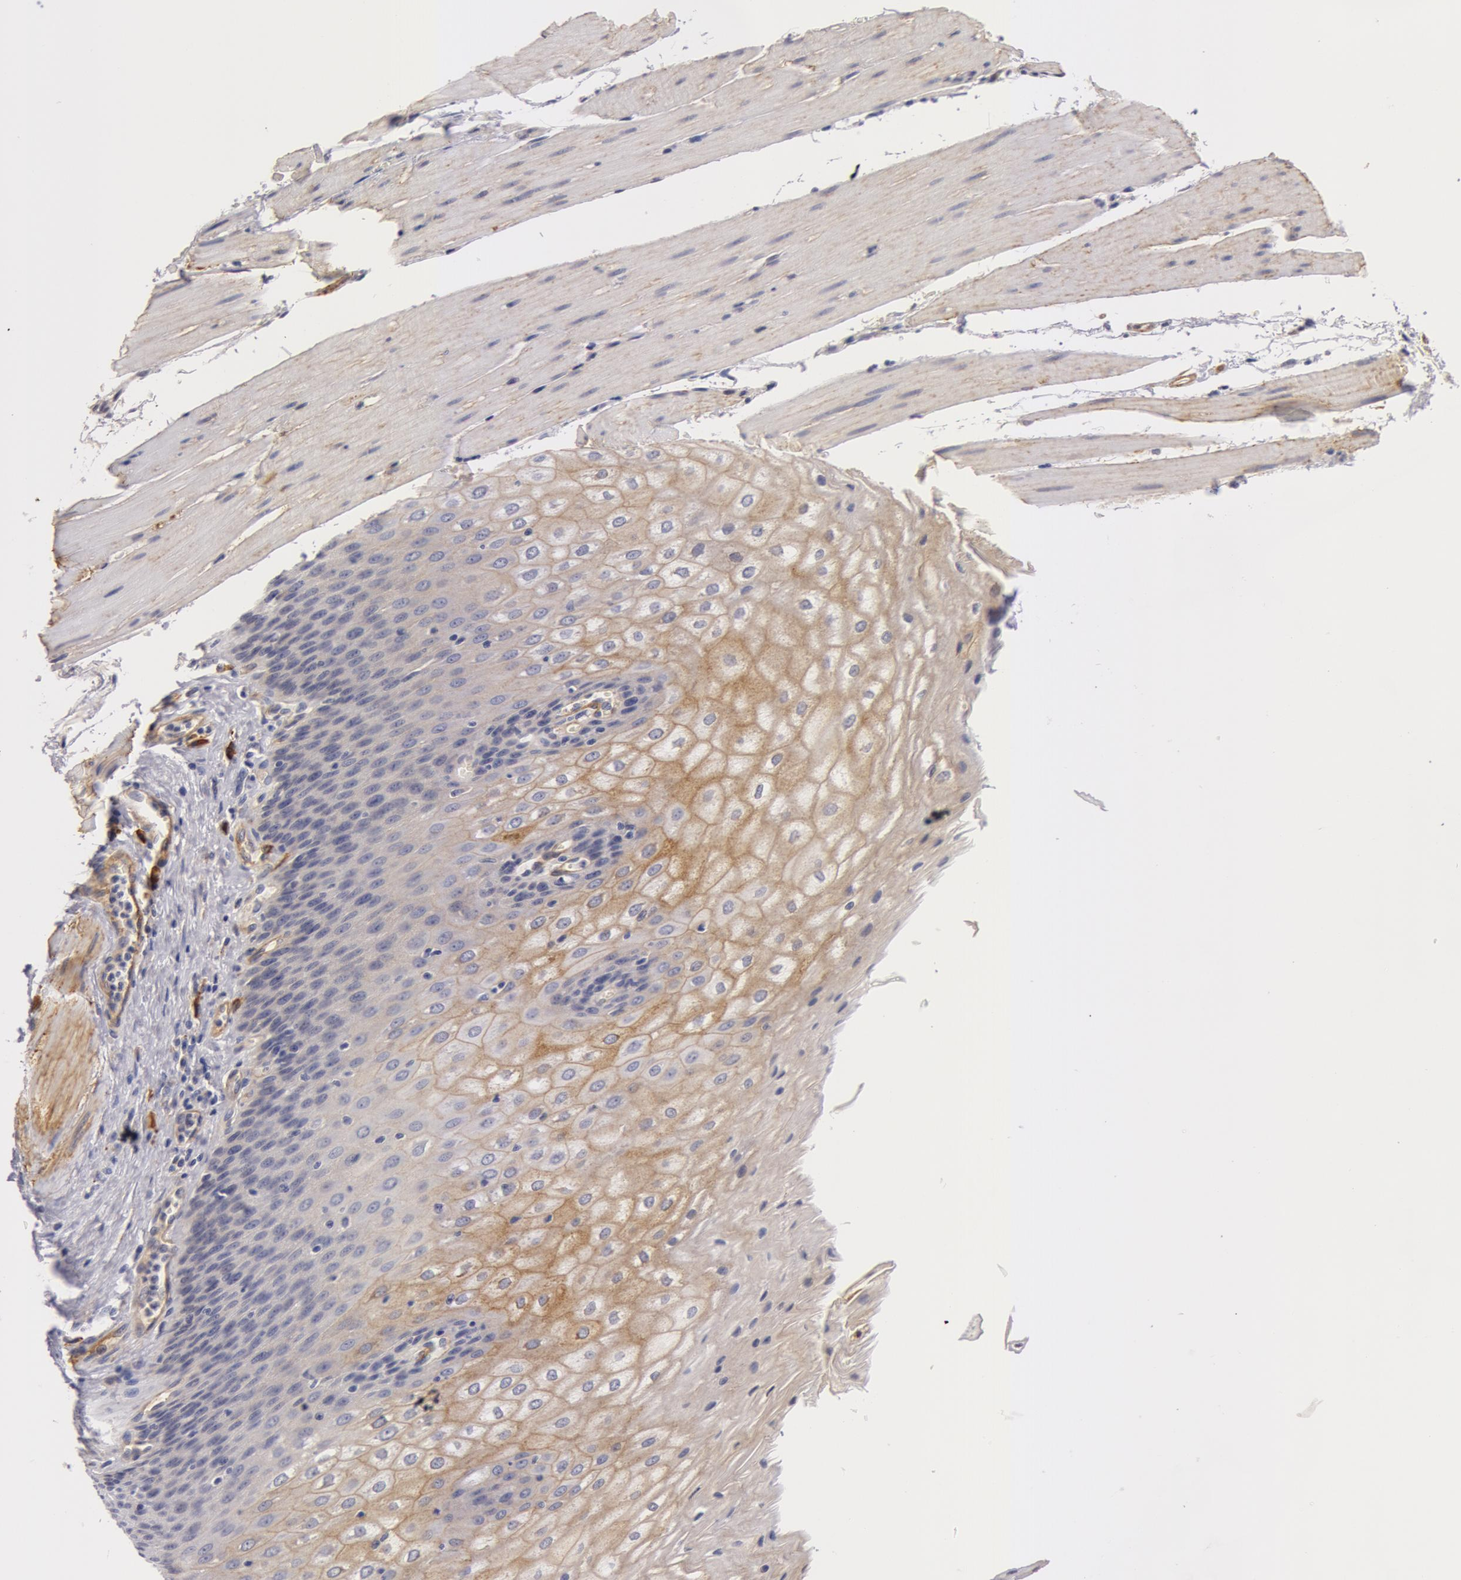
{"staining": {"intensity": "negative", "quantity": "none", "location": "none"}, "tissue": "esophagus", "cell_type": "Squamous epithelial cells", "image_type": "normal", "snomed": [{"axis": "morphology", "description": "Normal tissue, NOS"}, {"axis": "topography", "description": "Esophagus"}], "caption": "Immunohistochemical staining of unremarkable esophagus displays no significant positivity in squamous epithelial cells. (DAB (3,3'-diaminobenzidine) immunohistochemistry (IHC) with hematoxylin counter stain).", "gene": "IL23A", "patient": {"sex": "female", "age": 61}}